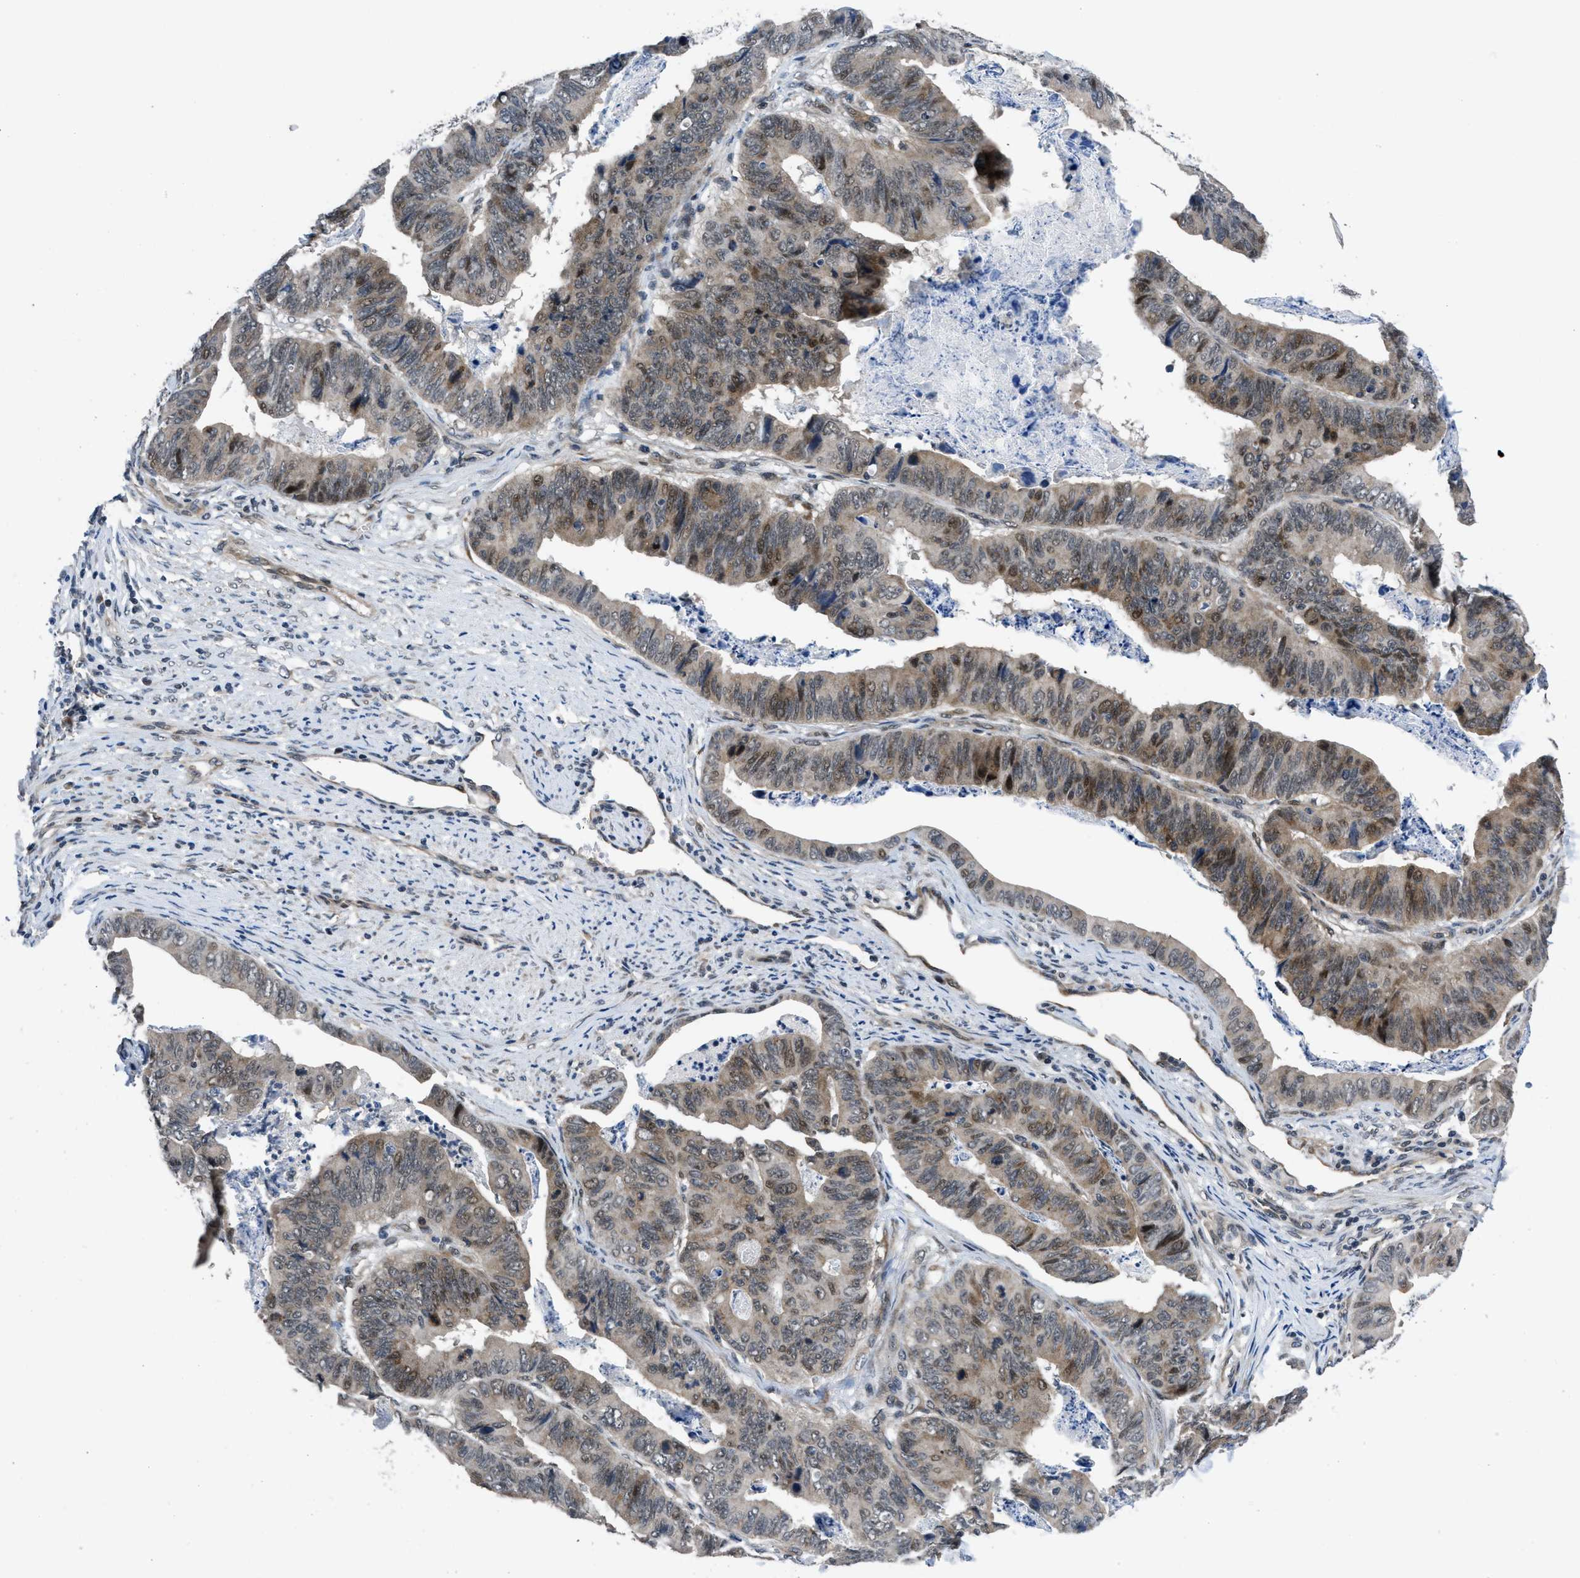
{"staining": {"intensity": "moderate", "quantity": ">75%", "location": "cytoplasmic/membranous,nuclear"}, "tissue": "stomach cancer", "cell_type": "Tumor cells", "image_type": "cancer", "snomed": [{"axis": "morphology", "description": "Adenocarcinoma, NOS"}, {"axis": "topography", "description": "Stomach, lower"}], "caption": "Immunohistochemical staining of stomach cancer reveals moderate cytoplasmic/membranous and nuclear protein staining in approximately >75% of tumor cells.", "gene": "SETD5", "patient": {"sex": "male", "age": 77}}